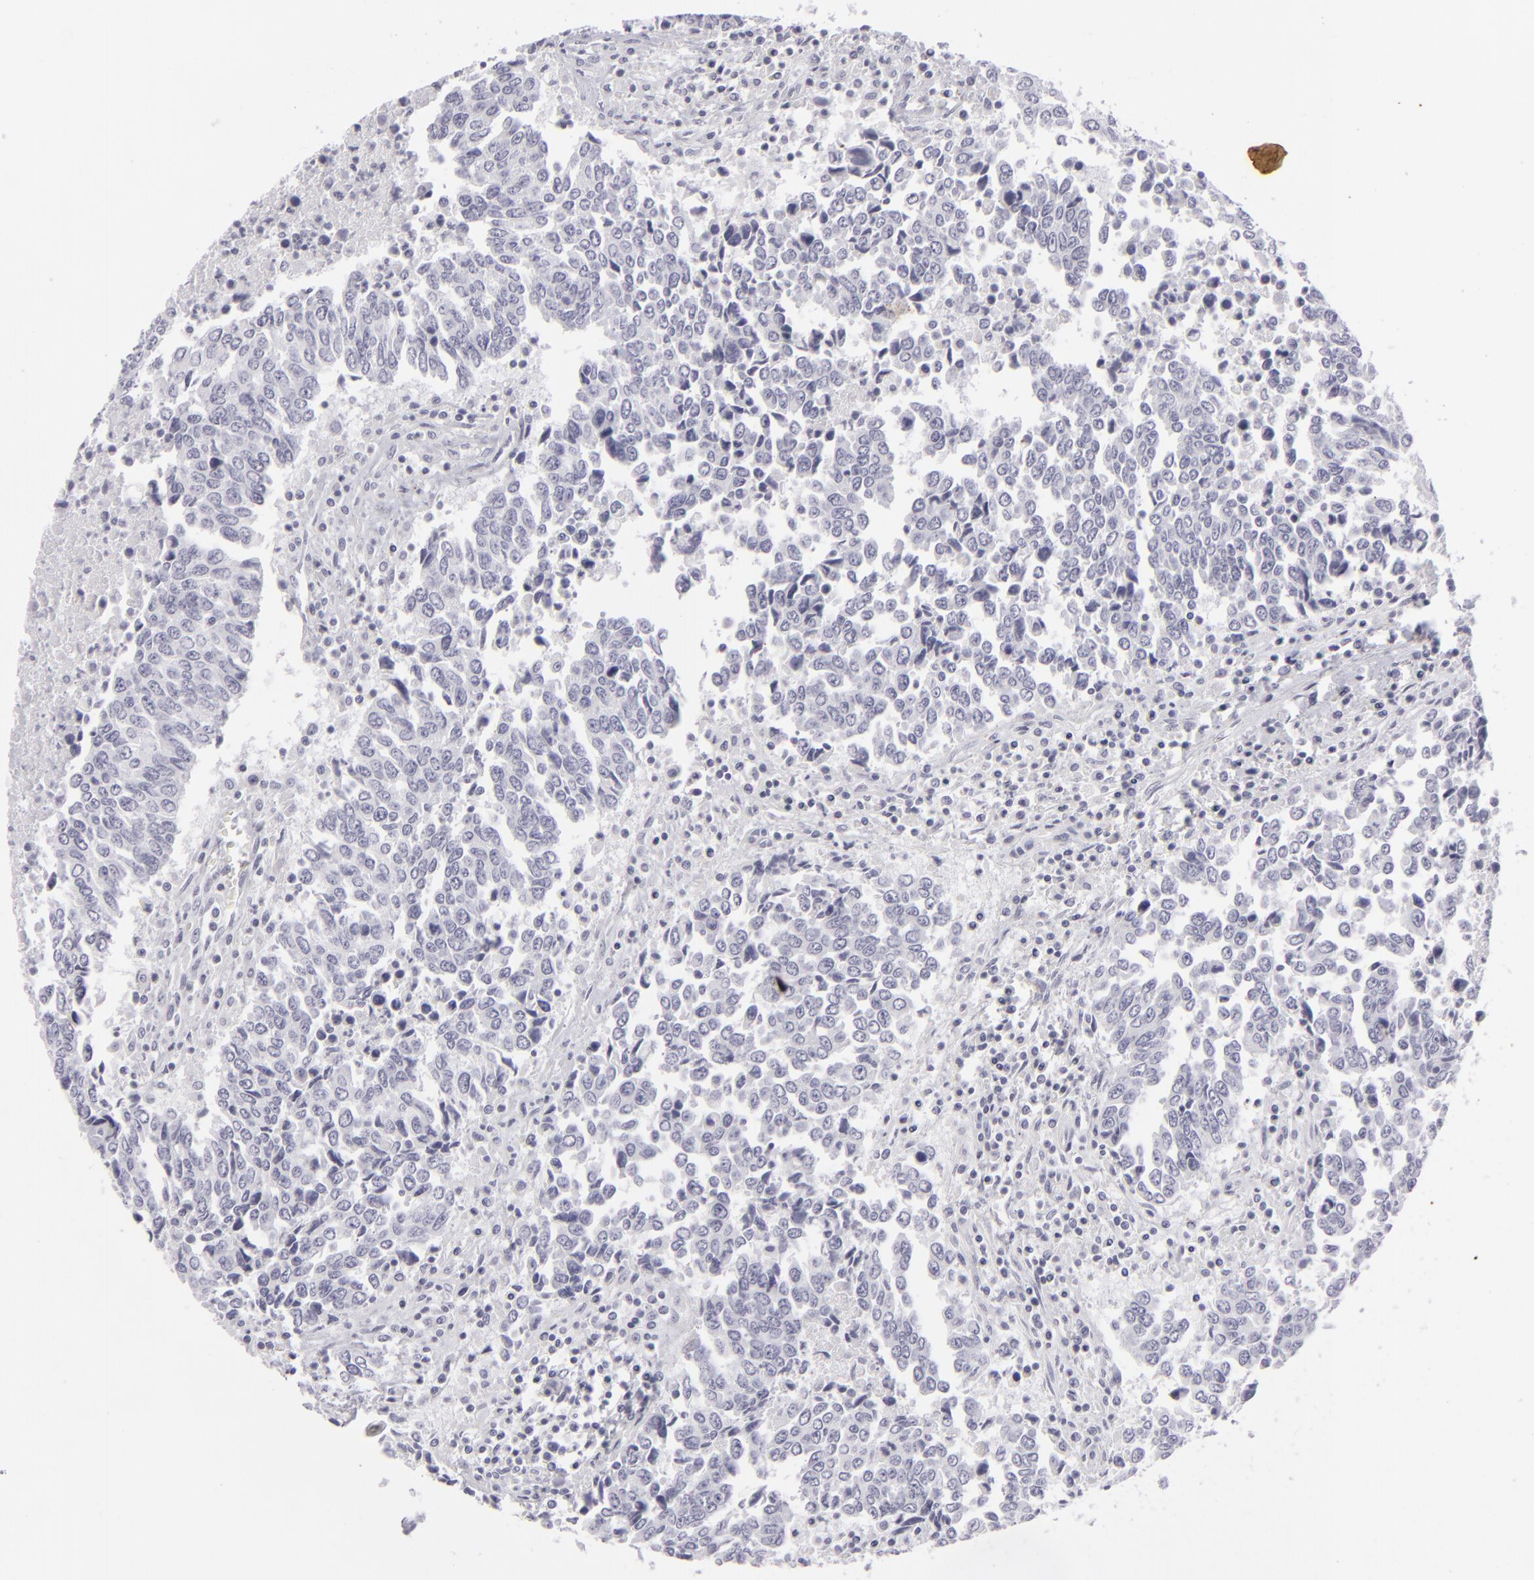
{"staining": {"intensity": "negative", "quantity": "none", "location": "none"}, "tissue": "urothelial cancer", "cell_type": "Tumor cells", "image_type": "cancer", "snomed": [{"axis": "morphology", "description": "Urothelial carcinoma, High grade"}, {"axis": "topography", "description": "Urinary bladder"}], "caption": "DAB (3,3'-diaminobenzidine) immunohistochemical staining of urothelial cancer displays no significant positivity in tumor cells.", "gene": "KRT1", "patient": {"sex": "male", "age": 86}}